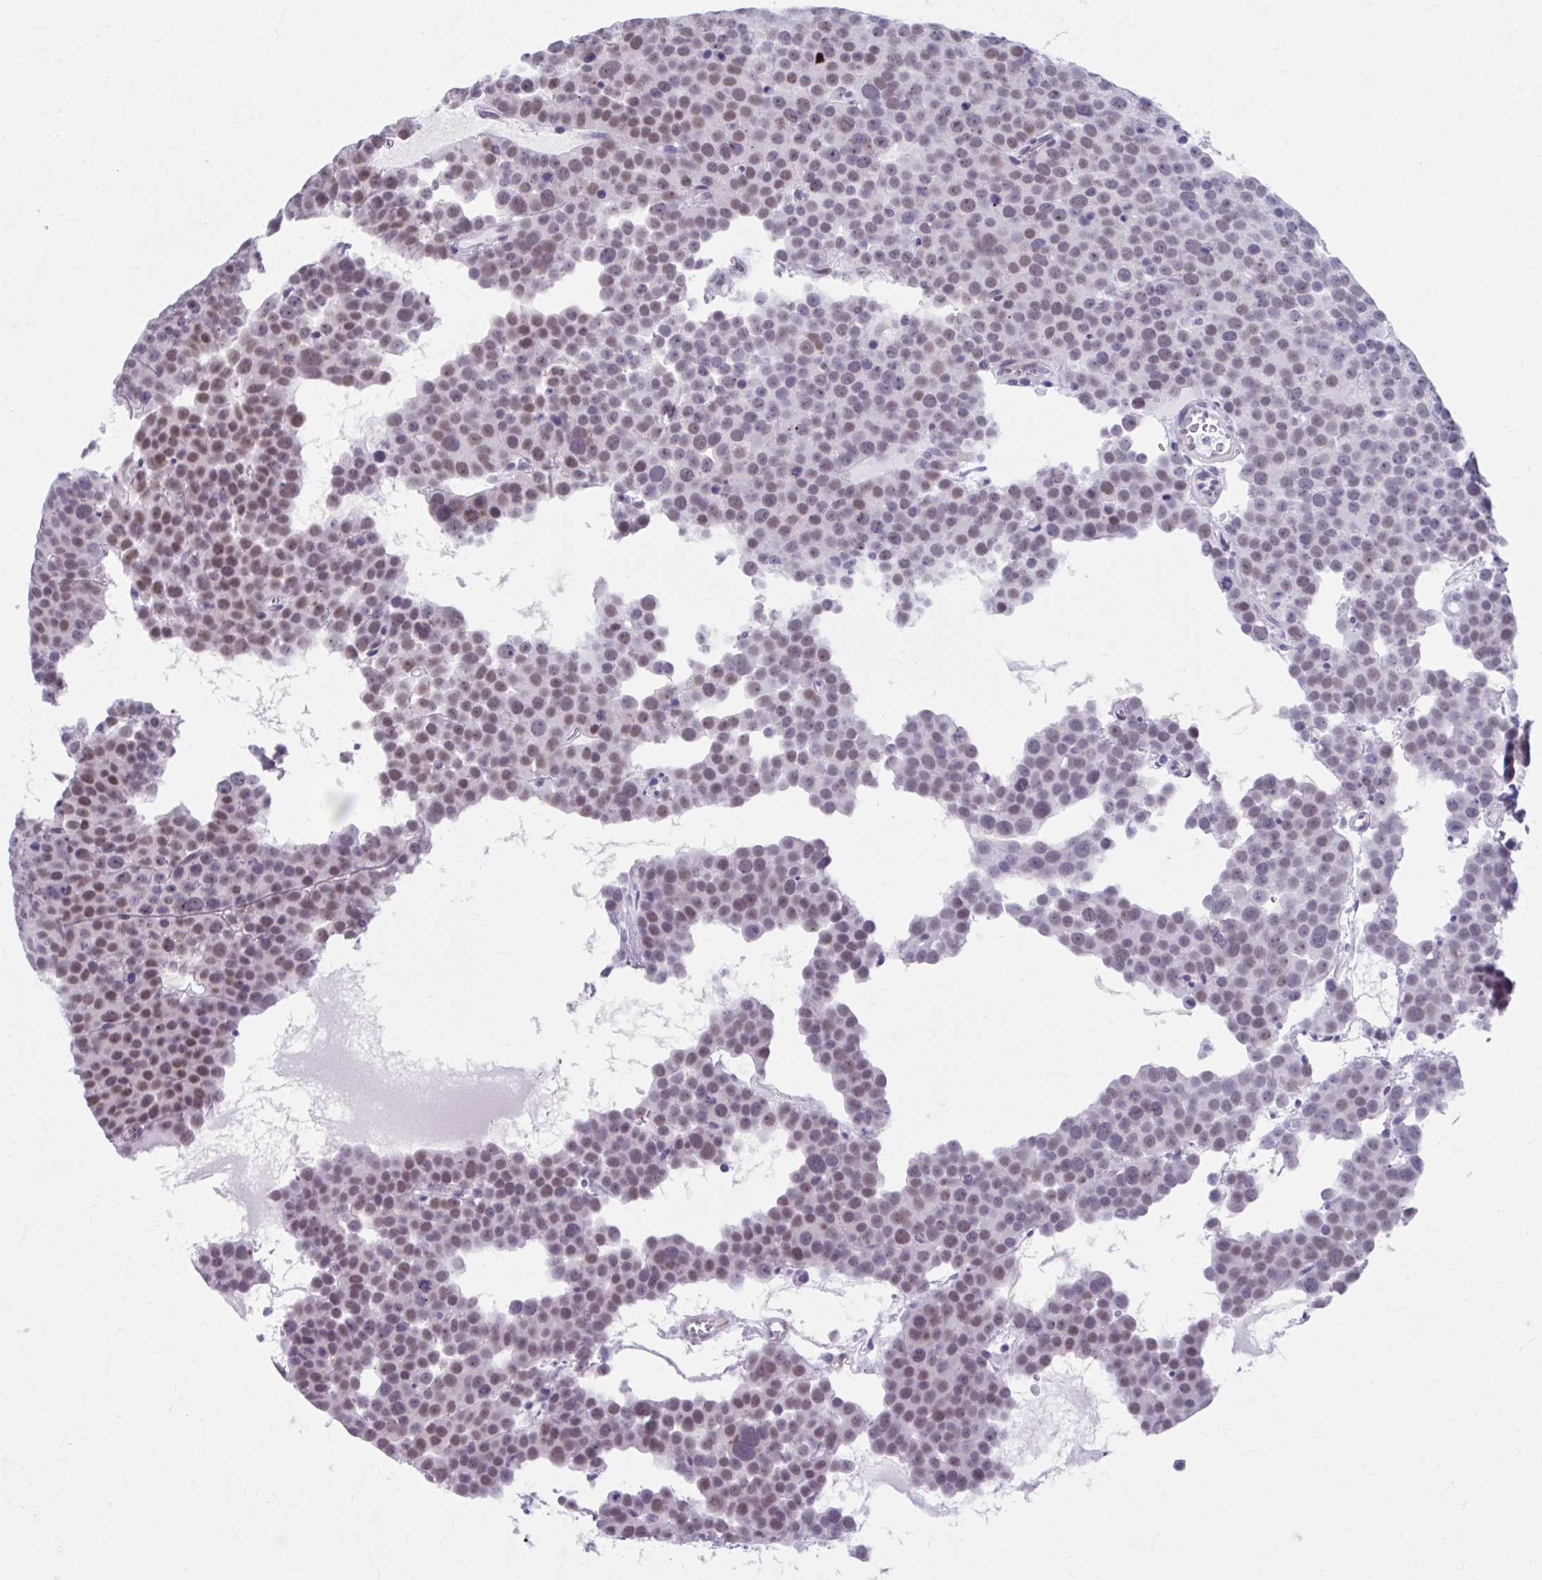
{"staining": {"intensity": "moderate", "quantity": ">75%", "location": "nuclear"}, "tissue": "testis cancer", "cell_type": "Tumor cells", "image_type": "cancer", "snomed": [{"axis": "morphology", "description": "Seminoma, NOS"}, {"axis": "topography", "description": "Testis"}], "caption": "The immunohistochemical stain highlights moderate nuclear positivity in tumor cells of testis cancer tissue.", "gene": "CCDC105", "patient": {"sex": "male", "age": 71}}